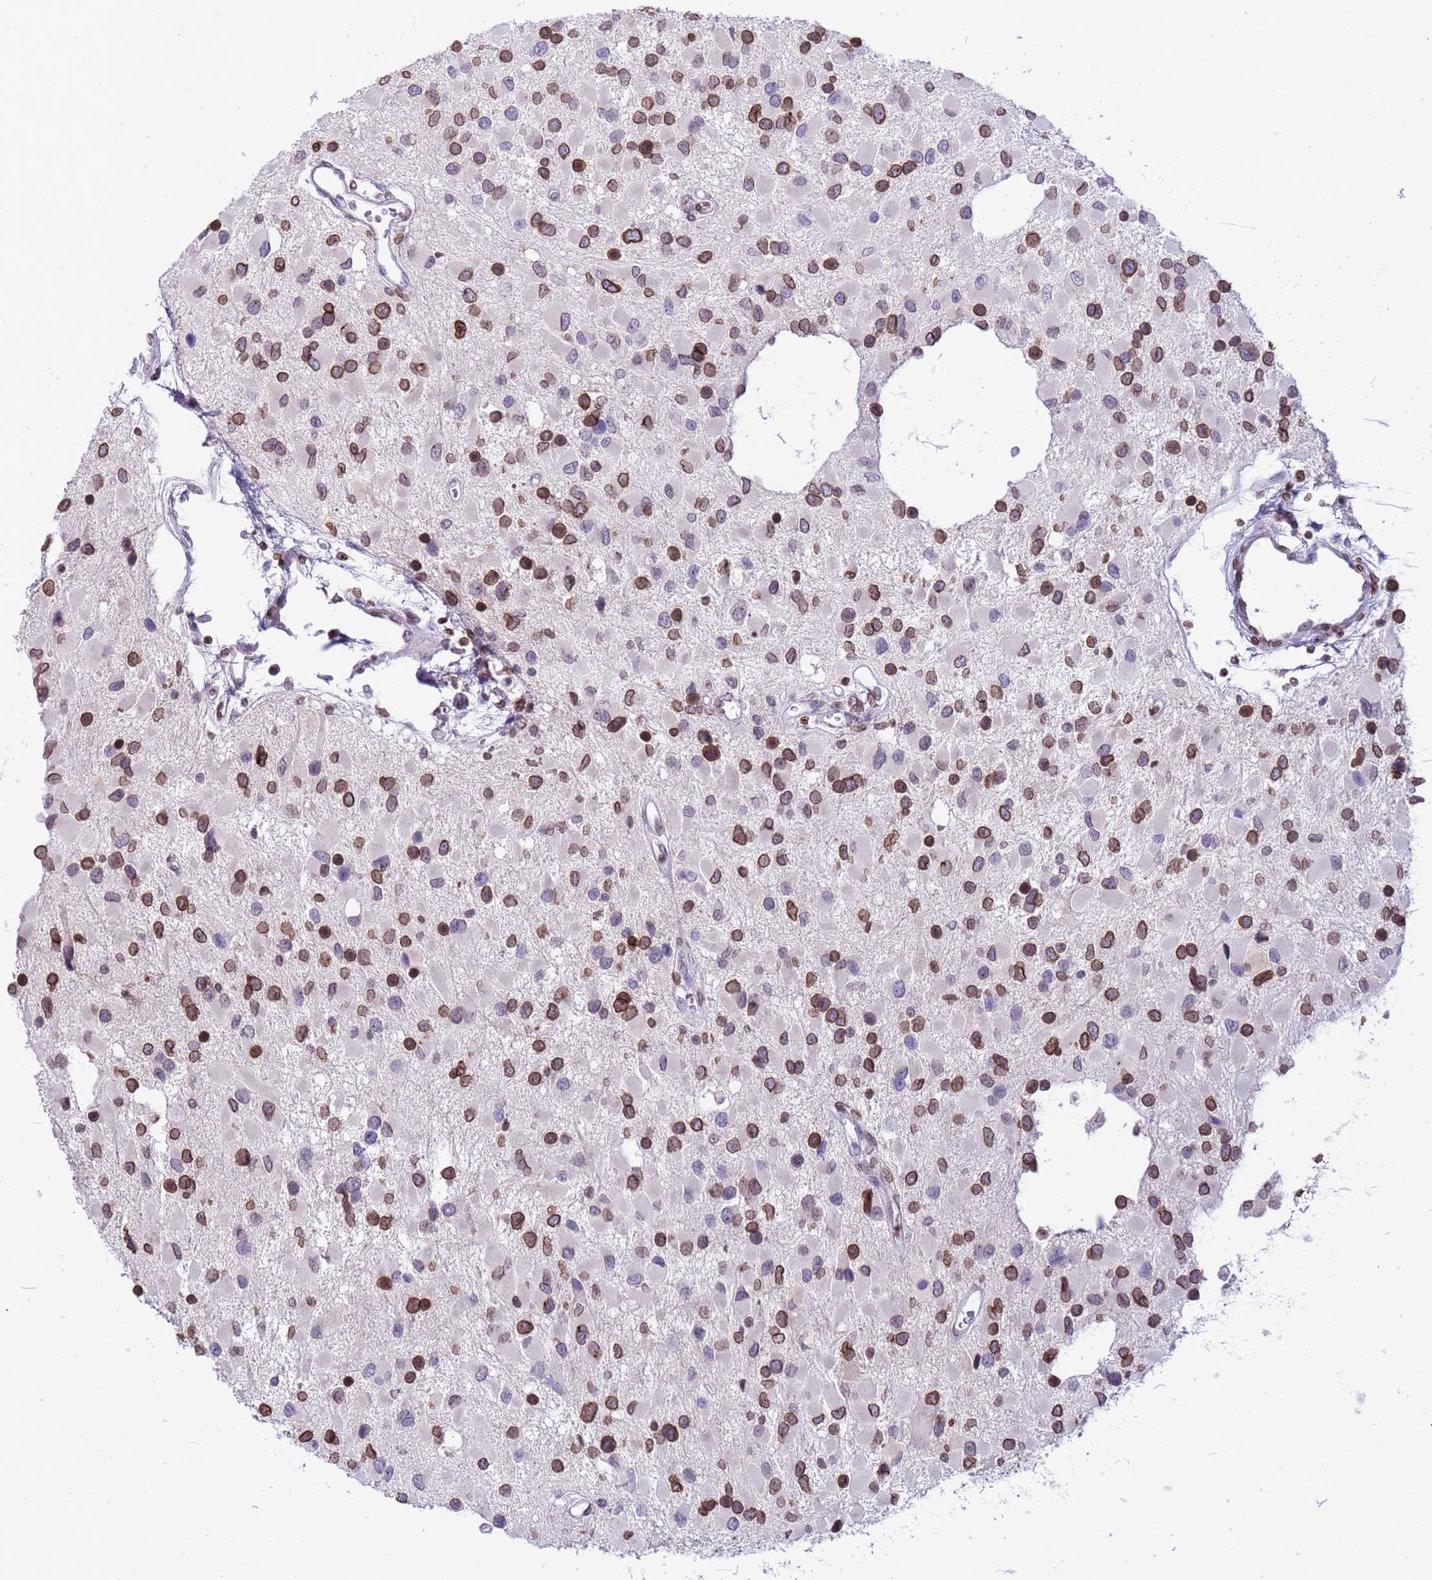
{"staining": {"intensity": "moderate", "quantity": ">75%", "location": "cytoplasmic/membranous,nuclear"}, "tissue": "glioma", "cell_type": "Tumor cells", "image_type": "cancer", "snomed": [{"axis": "morphology", "description": "Glioma, malignant, High grade"}, {"axis": "topography", "description": "Brain"}], "caption": "Tumor cells exhibit medium levels of moderate cytoplasmic/membranous and nuclear staining in about >75% of cells in human glioma.", "gene": "DHX37", "patient": {"sex": "male", "age": 53}}